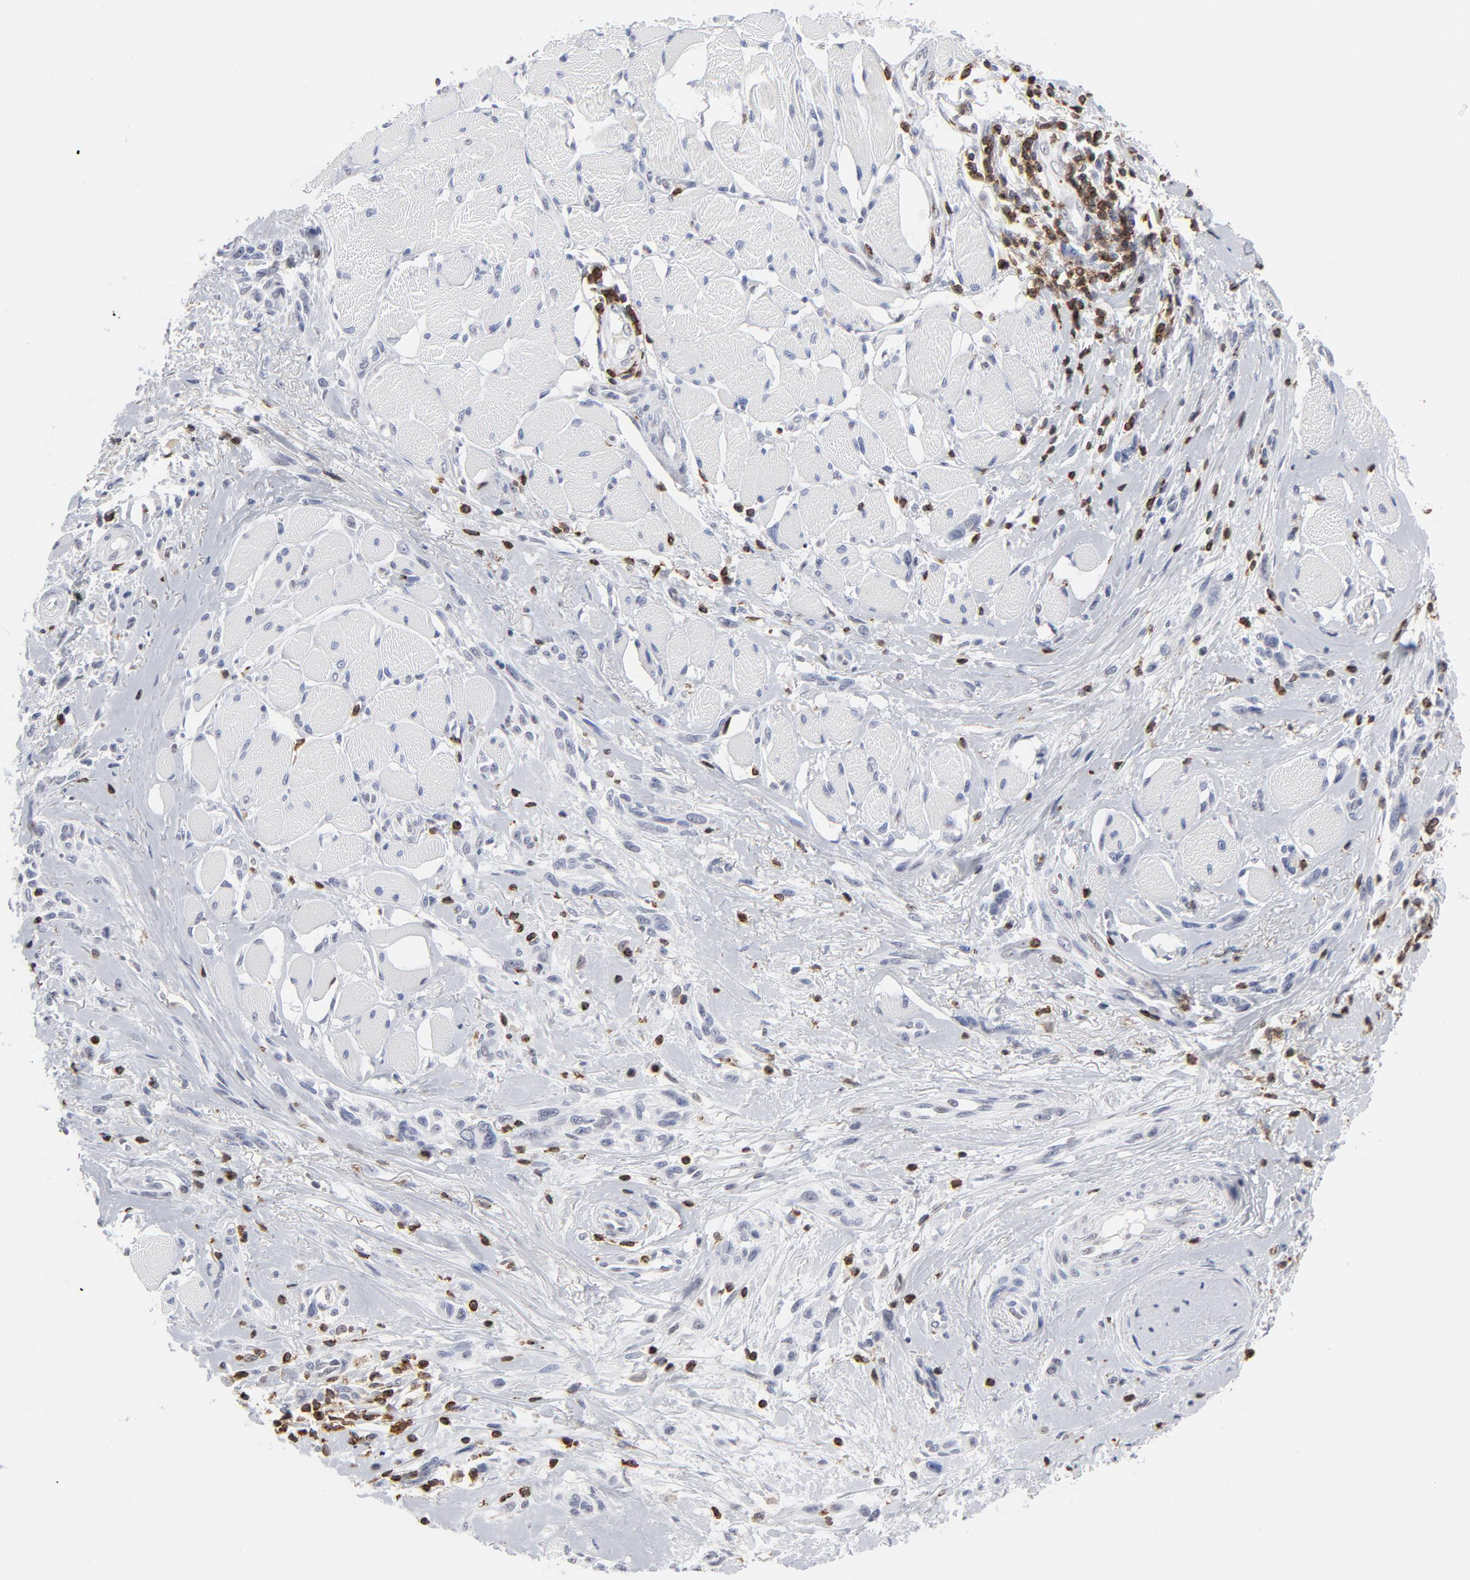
{"staining": {"intensity": "negative", "quantity": "none", "location": "none"}, "tissue": "melanoma", "cell_type": "Tumor cells", "image_type": "cancer", "snomed": [{"axis": "morphology", "description": "Malignant melanoma, NOS"}, {"axis": "topography", "description": "Skin"}], "caption": "Image shows no significant protein expression in tumor cells of melanoma.", "gene": "CD2", "patient": {"sex": "male", "age": 91}}